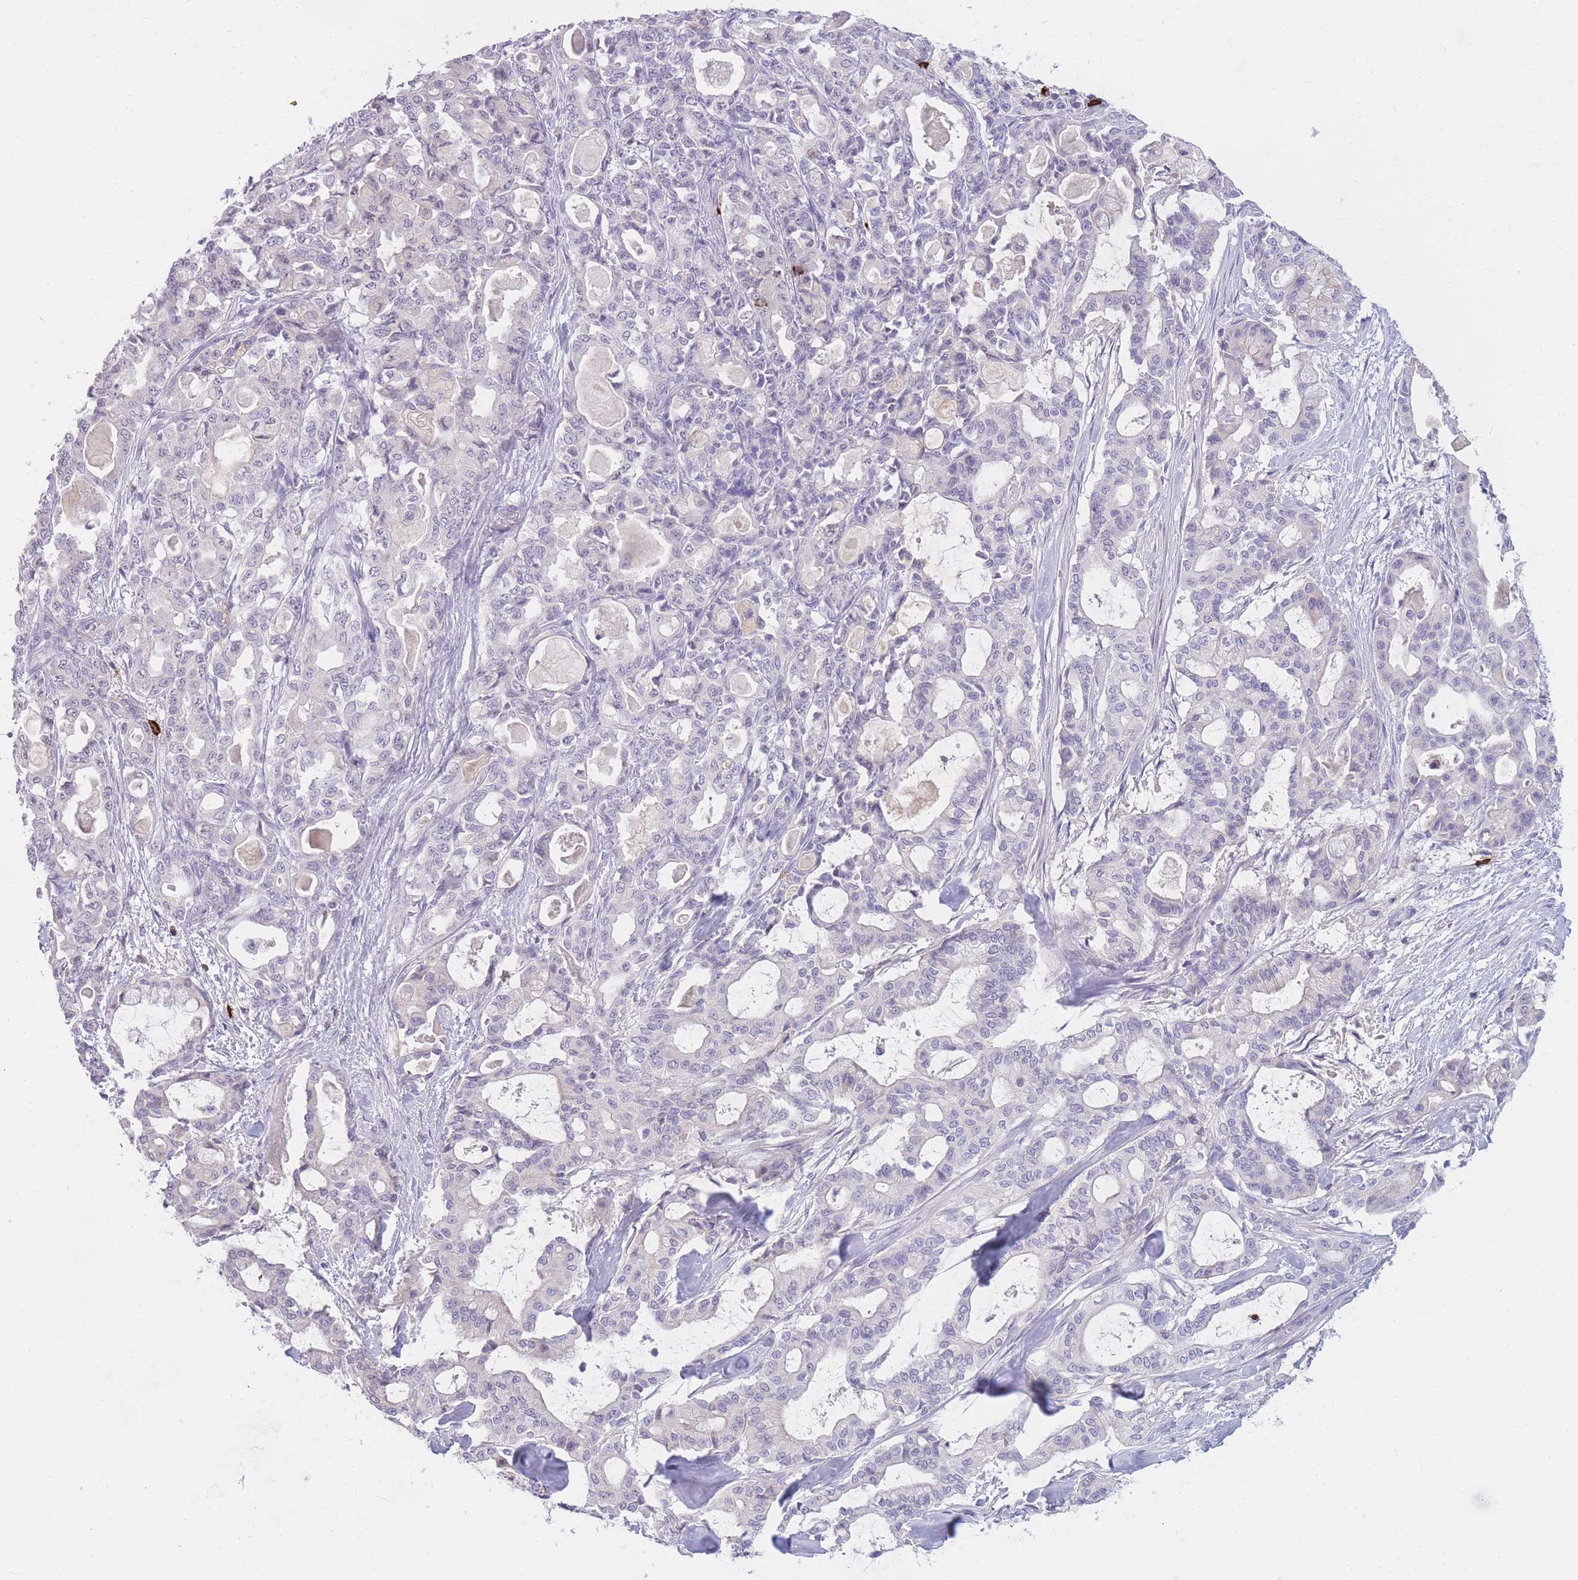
{"staining": {"intensity": "negative", "quantity": "none", "location": "none"}, "tissue": "pancreatic cancer", "cell_type": "Tumor cells", "image_type": "cancer", "snomed": [{"axis": "morphology", "description": "Adenocarcinoma, NOS"}, {"axis": "topography", "description": "Pancreas"}], "caption": "Immunohistochemistry histopathology image of human pancreatic cancer stained for a protein (brown), which exhibits no expression in tumor cells.", "gene": "TPSD1", "patient": {"sex": "male", "age": 63}}